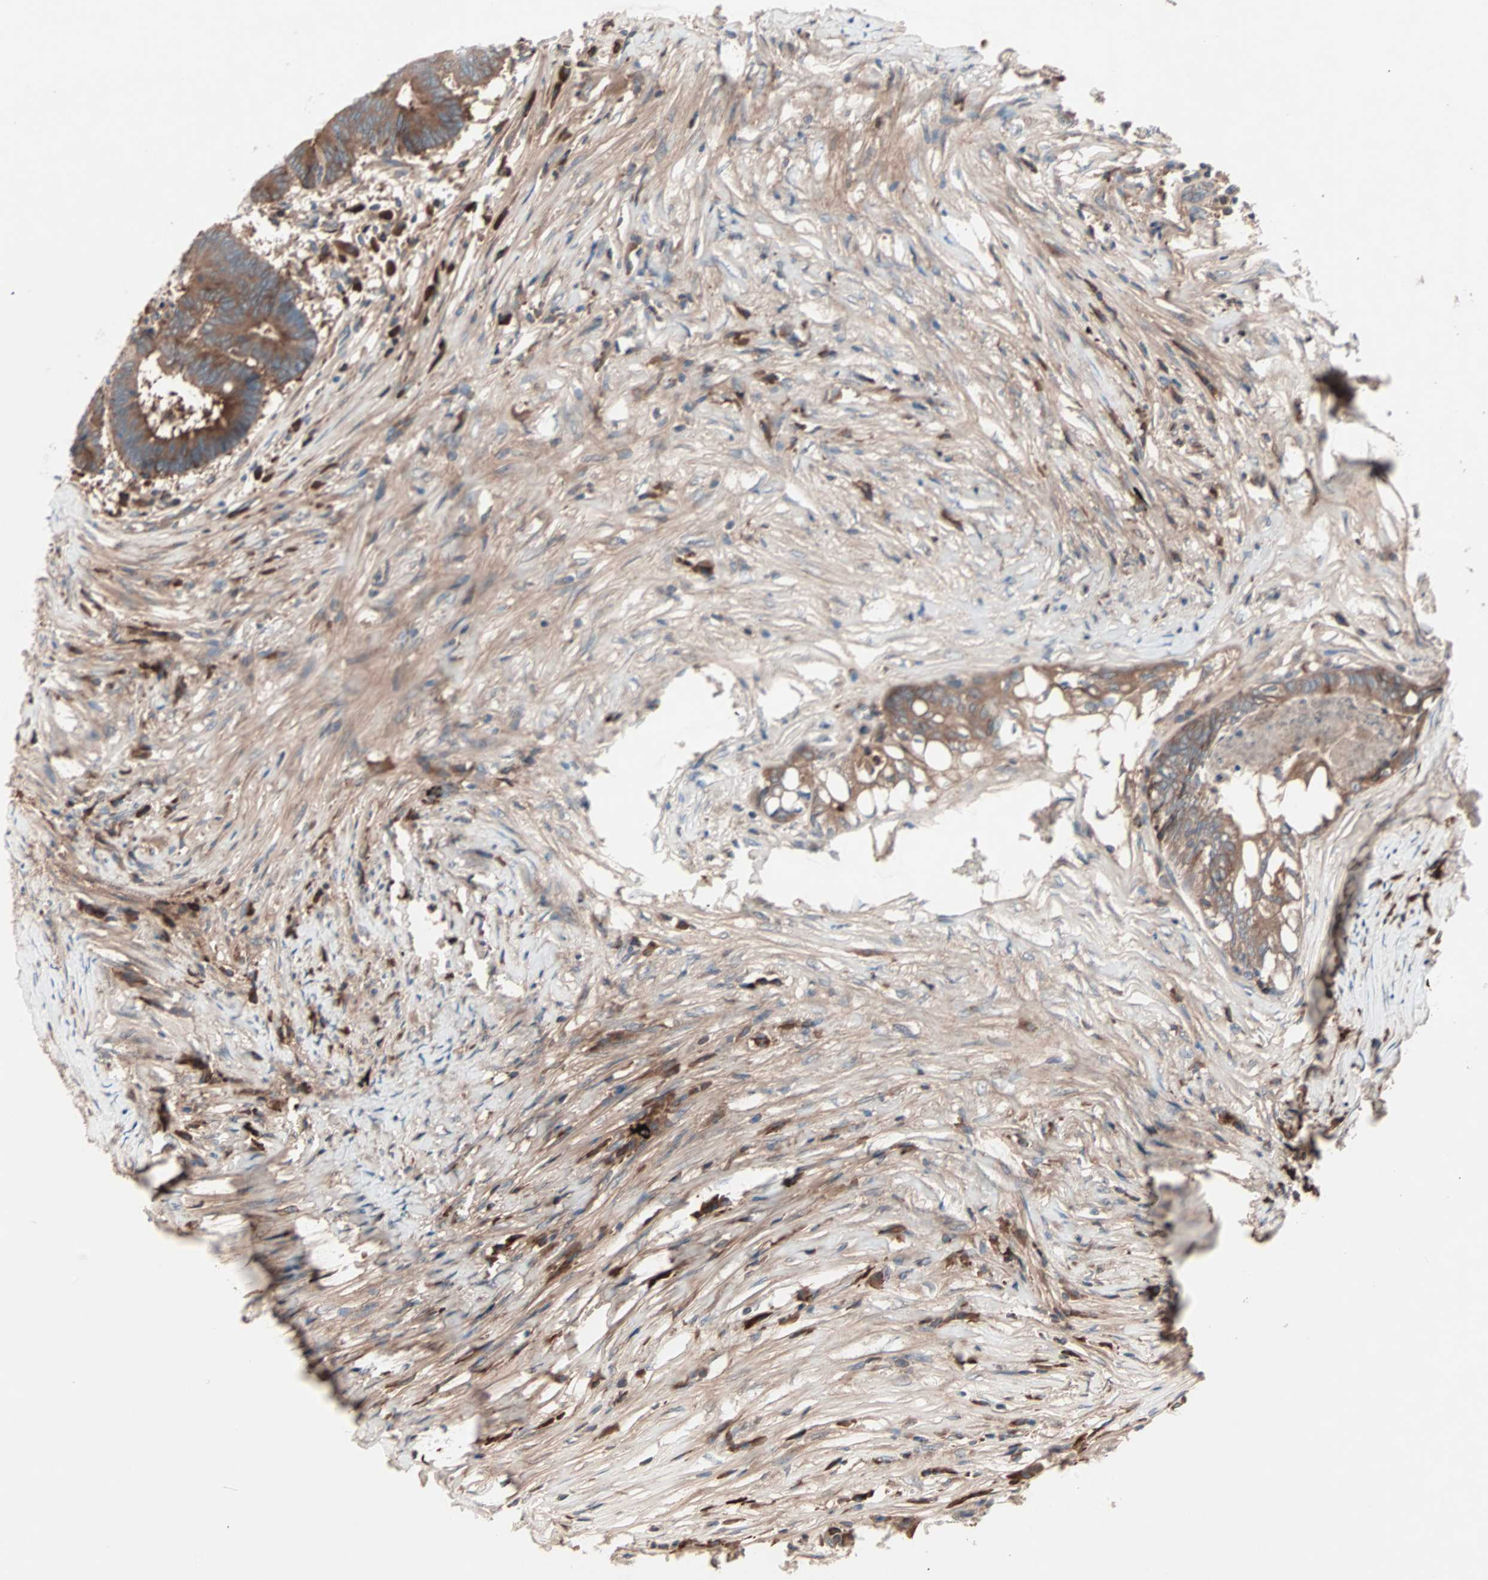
{"staining": {"intensity": "moderate", "quantity": ">75%", "location": "cytoplasmic/membranous"}, "tissue": "colorectal cancer", "cell_type": "Tumor cells", "image_type": "cancer", "snomed": [{"axis": "morphology", "description": "Adenocarcinoma, NOS"}, {"axis": "topography", "description": "Rectum"}], "caption": "Colorectal cancer stained with DAB IHC demonstrates medium levels of moderate cytoplasmic/membranous staining in approximately >75% of tumor cells.", "gene": "CAD", "patient": {"sex": "male", "age": 63}}